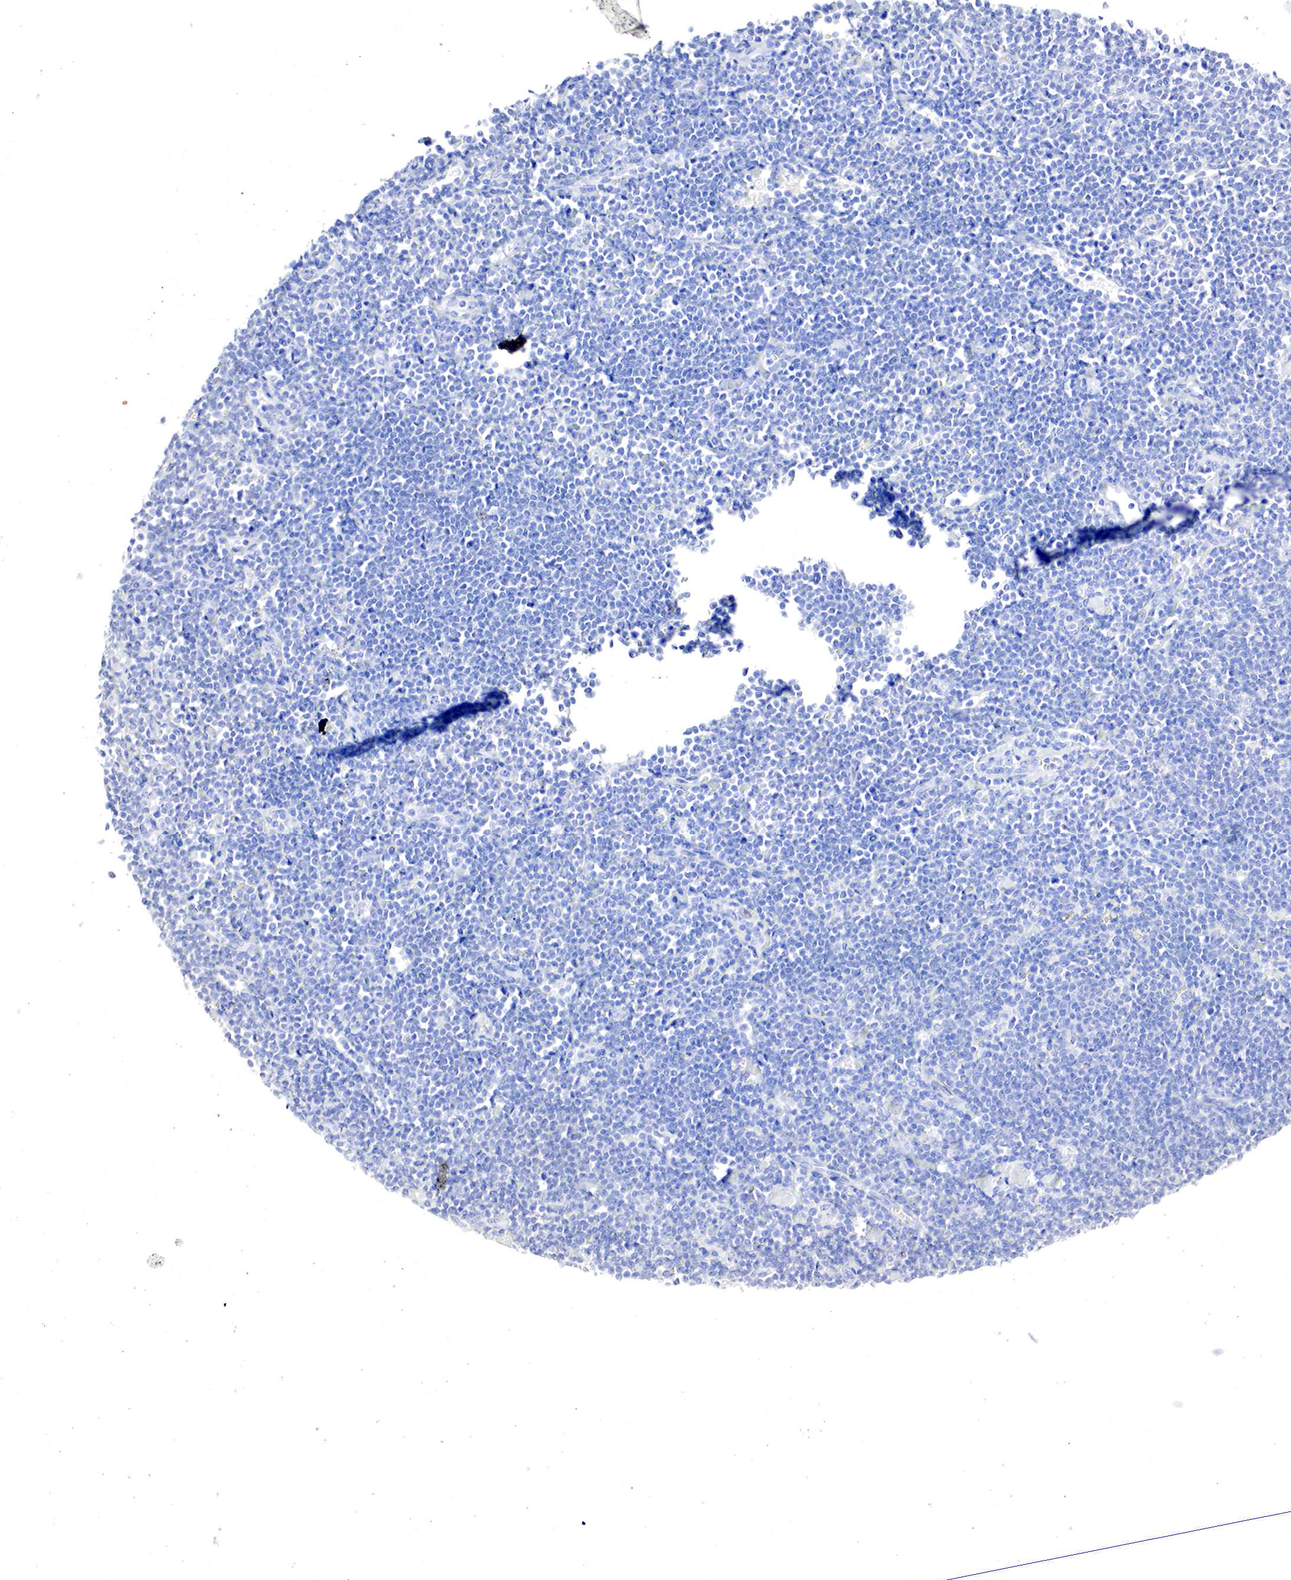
{"staining": {"intensity": "negative", "quantity": "none", "location": "none"}, "tissue": "lymphoma", "cell_type": "Tumor cells", "image_type": "cancer", "snomed": [{"axis": "morphology", "description": "Malignant lymphoma, non-Hodgkin's type, Low grade"}, {"axis": "topography", "description": "Lymph node"}], "caption": "A high-resolution image shows IHC staining of malignant lymphoma, non-Hodgkin's type (low-grade), which reveals no significant positivity in tumor cells.", "gene": "OTC", "patient": {"sex": "male", "age": 65}}